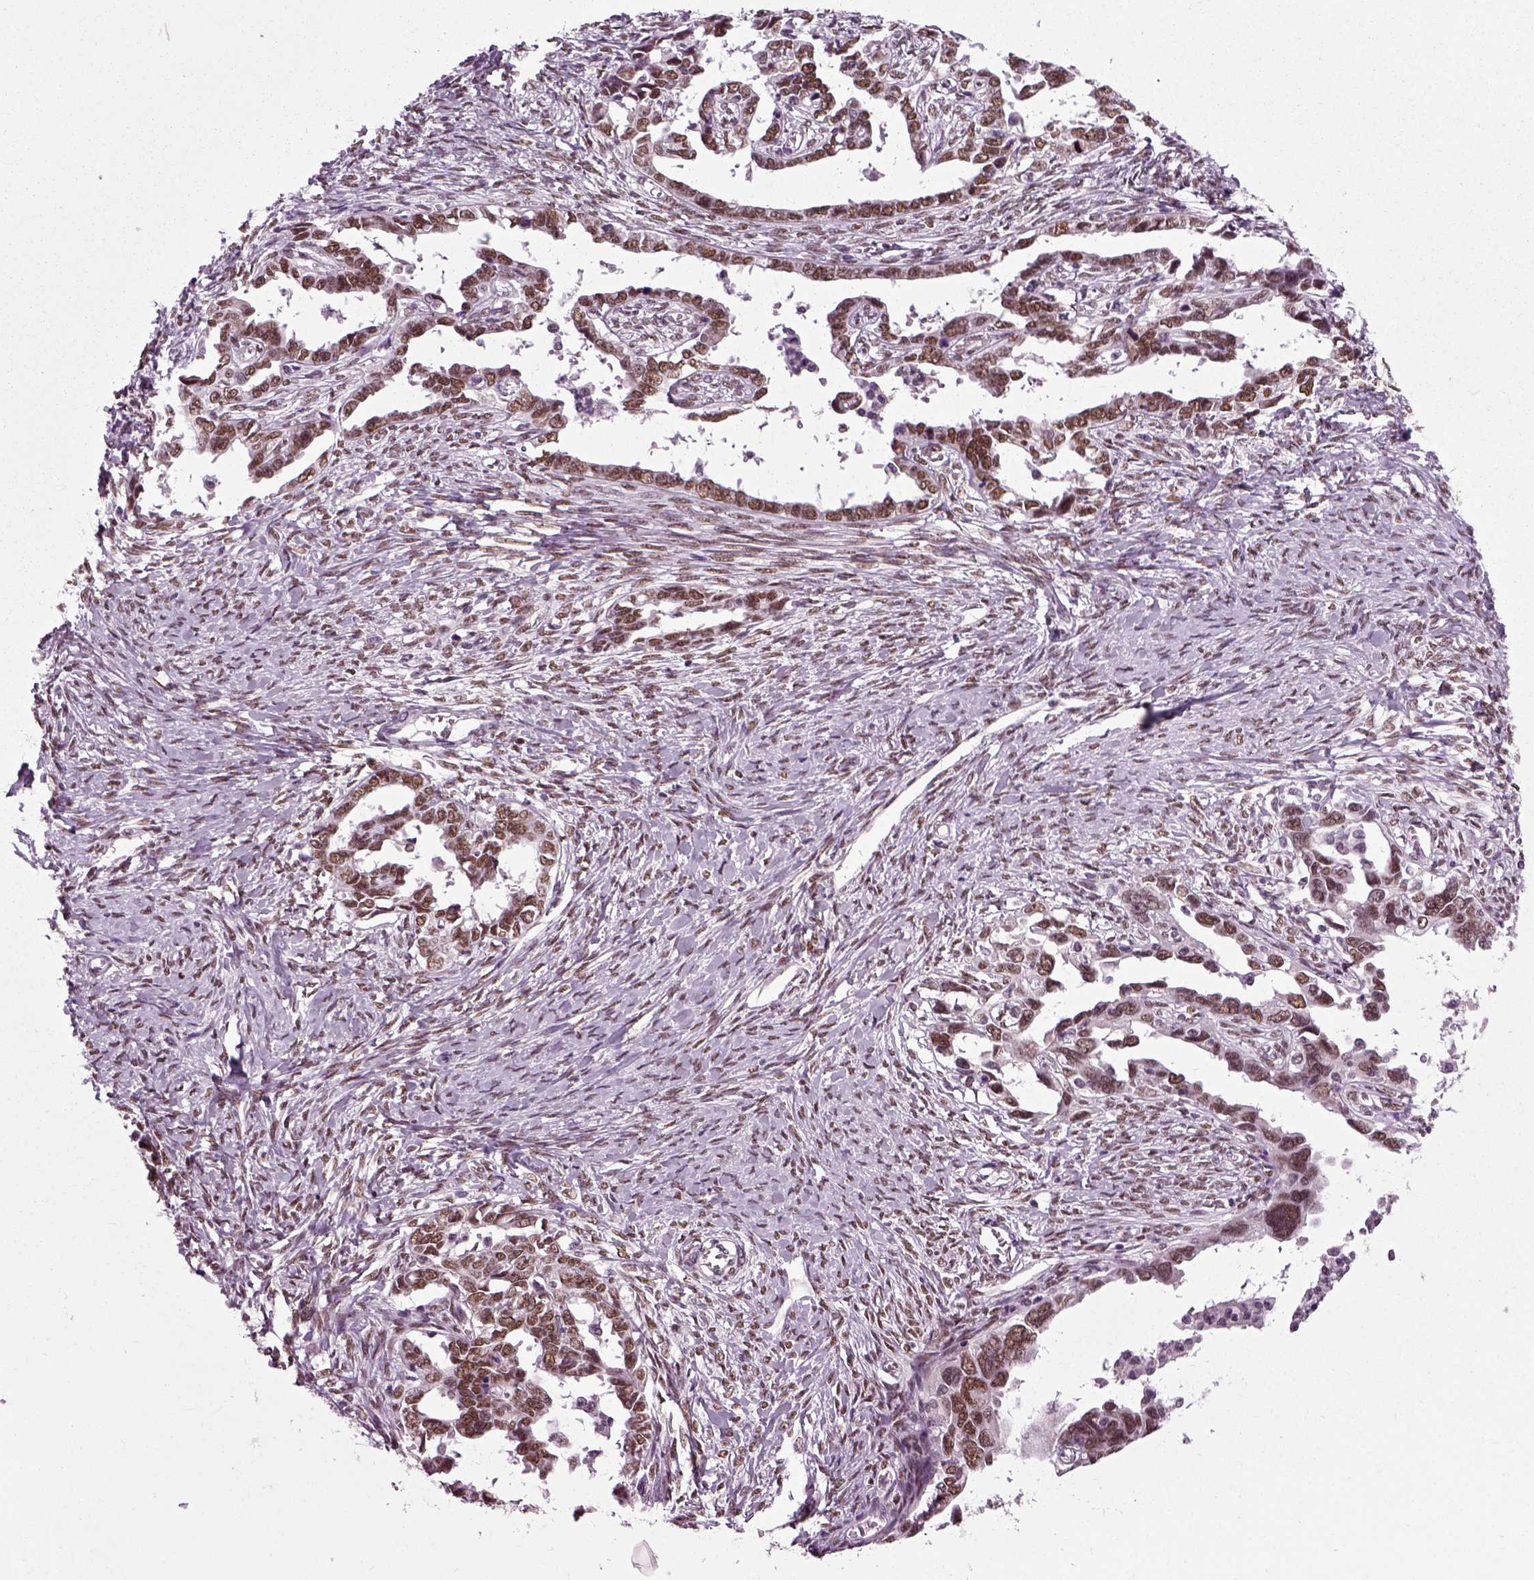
{"staining": {"intensity": "strong", "quantity": ">75%", "location": "nuclear"}, "tissue": "ovarian cancer", "cell_type": "Tumor cells", "image_type": "cancer", "snomed": [{"axis": "morphology", "description": "Cystadenocarcinoma, serous, NOS"}, {"axis": "topography", "description": "Ovary"}], "caption": "Ovarian cancer (serous cystadenocarcinoma) was stained to show a protein in brown. There is high levels of strong nuclear positivity in approximately >75% of tumor cells.", "gene": "RCOR3", "patient": {"sex": "female", "age": 69}}